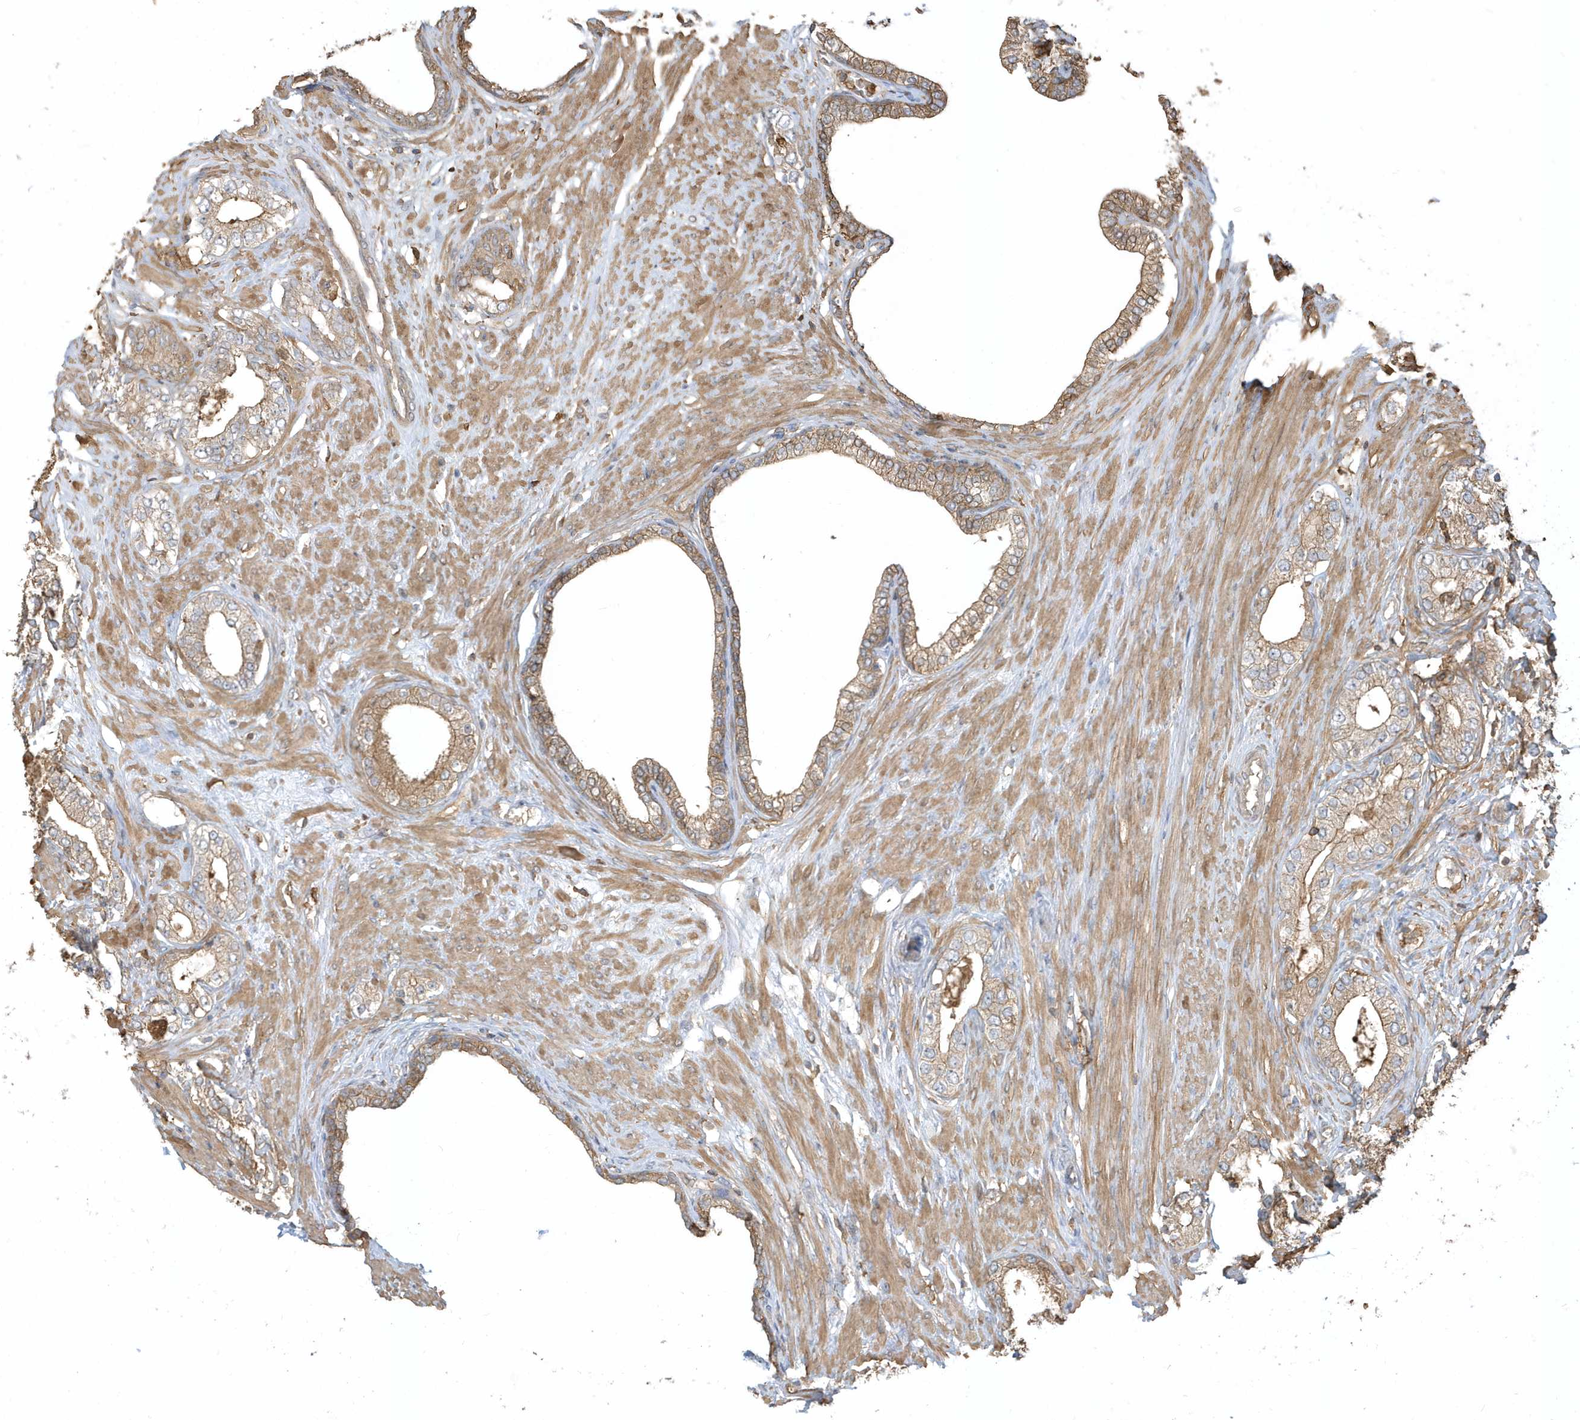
{"staining": {"intensity": "moderate", "quantity": "25%-75%", "location": "cytoplasmic/membranous"}, "tissue": "prostate cancer", "cell_type": "Tumor cells", "image_type": "cancer", "snomed": [{"axis": "morphology", "description": "Adenocarcinoma, High grade"}, {"axis": "topography", "description": "Prostate"}], "caption": "Tumor cells reveal medium levels of moderate cytoplasmic/membranous expression in about 25%-75% of cells in prostate cancer (adenocarcinoma (high-grade)). Using DAB (3,3'-diaminobenzidine) (brown) and hematoxylin (blue) stains, captured at high magnification using brightfield microscopy.", "gene": "ZBTB8A", "patient": {"sex": "male", "age": 63}}